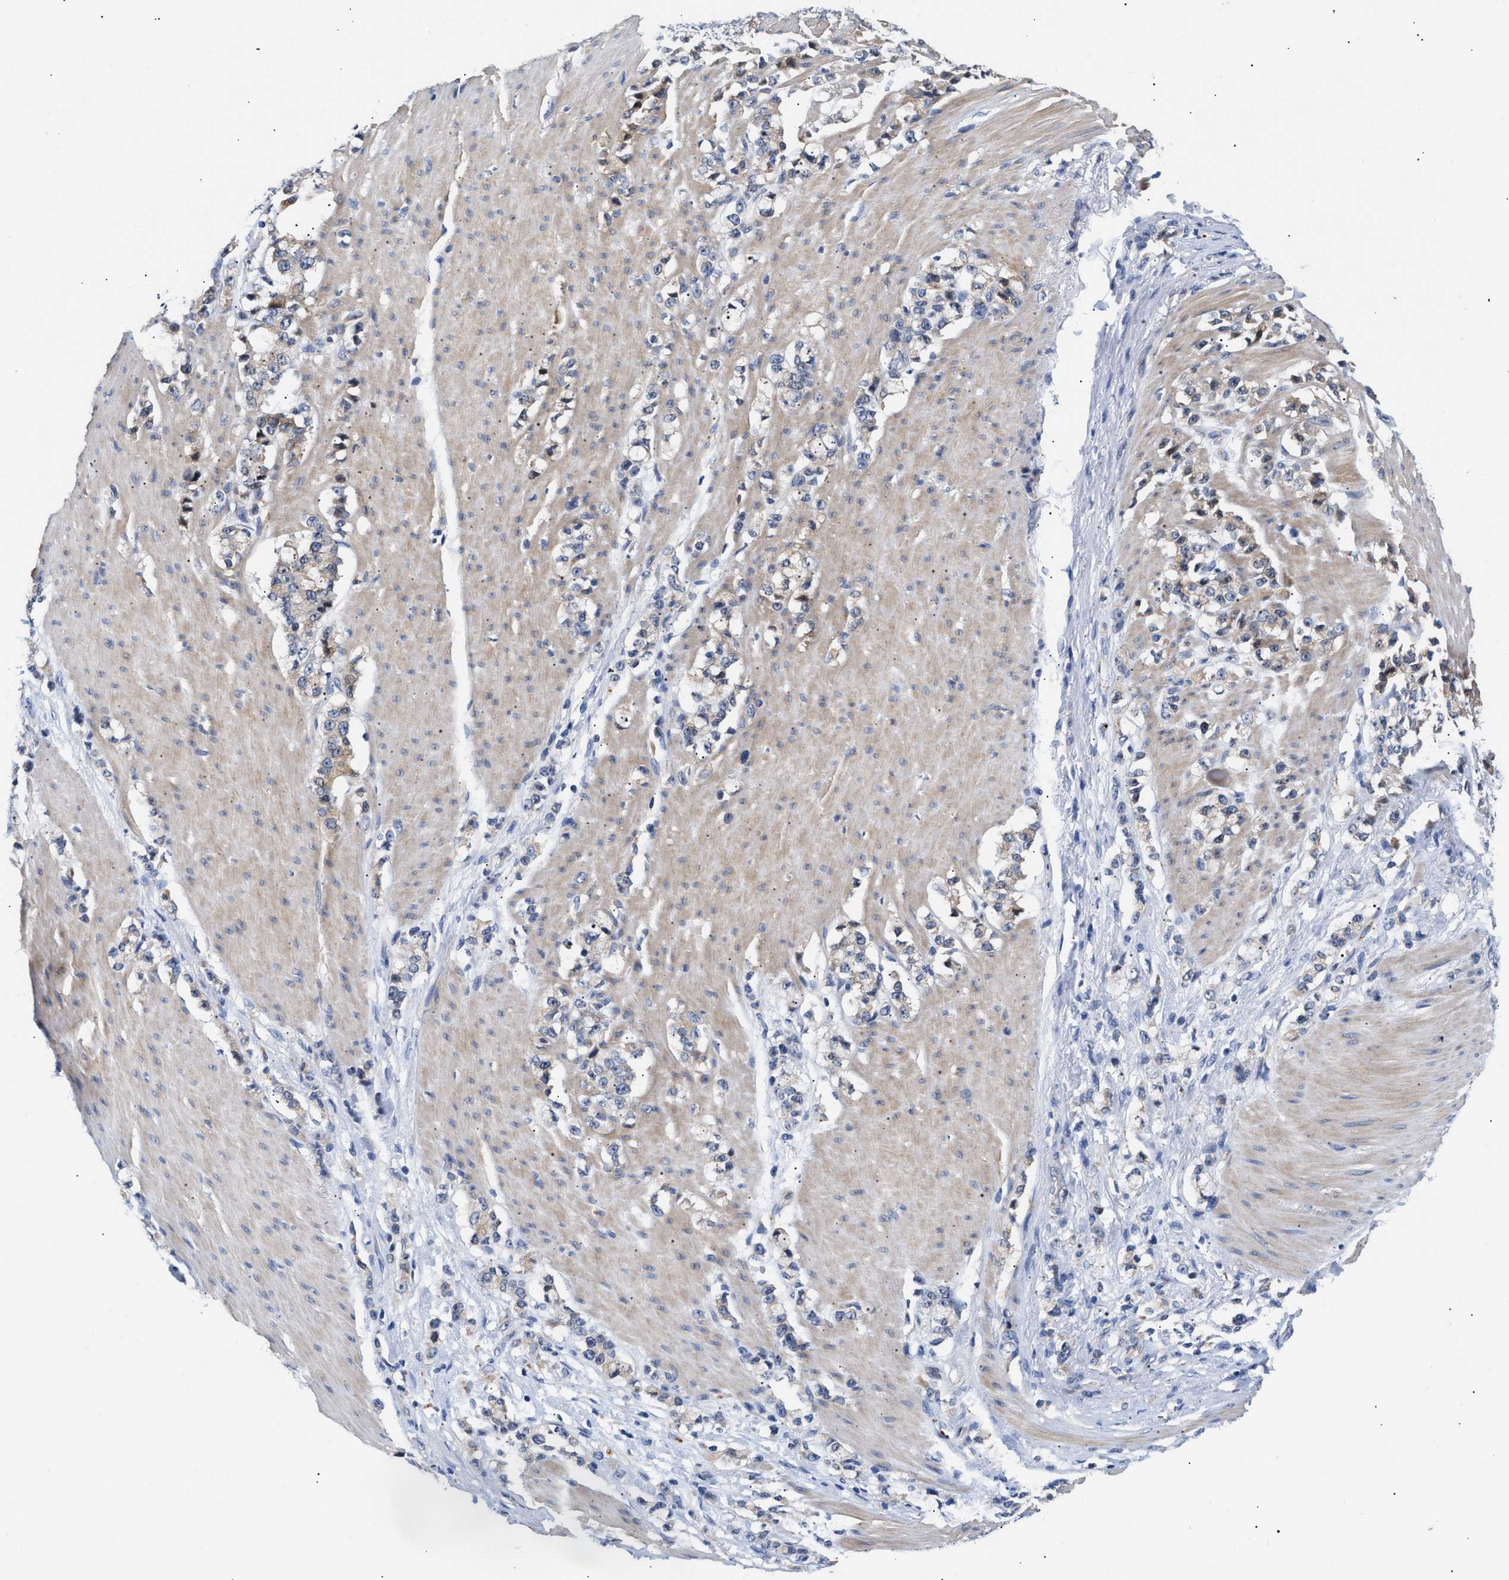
{"staining": {"intensity": "weak", "quantity": "25%-75%", "location": "cytoplasmic/membranous"}, "tissue": "stomach cancer", "cell_type": "Tumor cells", "image_type": "cancer", "snomed": [{"axis": "morphology", "description": "Adenocarcinoma, NOS"}, {"axis": "topography", "description": "Stomach, lower"}], "caption": "A brown stain highlights weak cytoplasmic/membranous positivity of a protein in adenocarcinoma (stomach) tumor cells.", "gene": "CCDC146", "patient": {"sex": "male", "age": 88}}